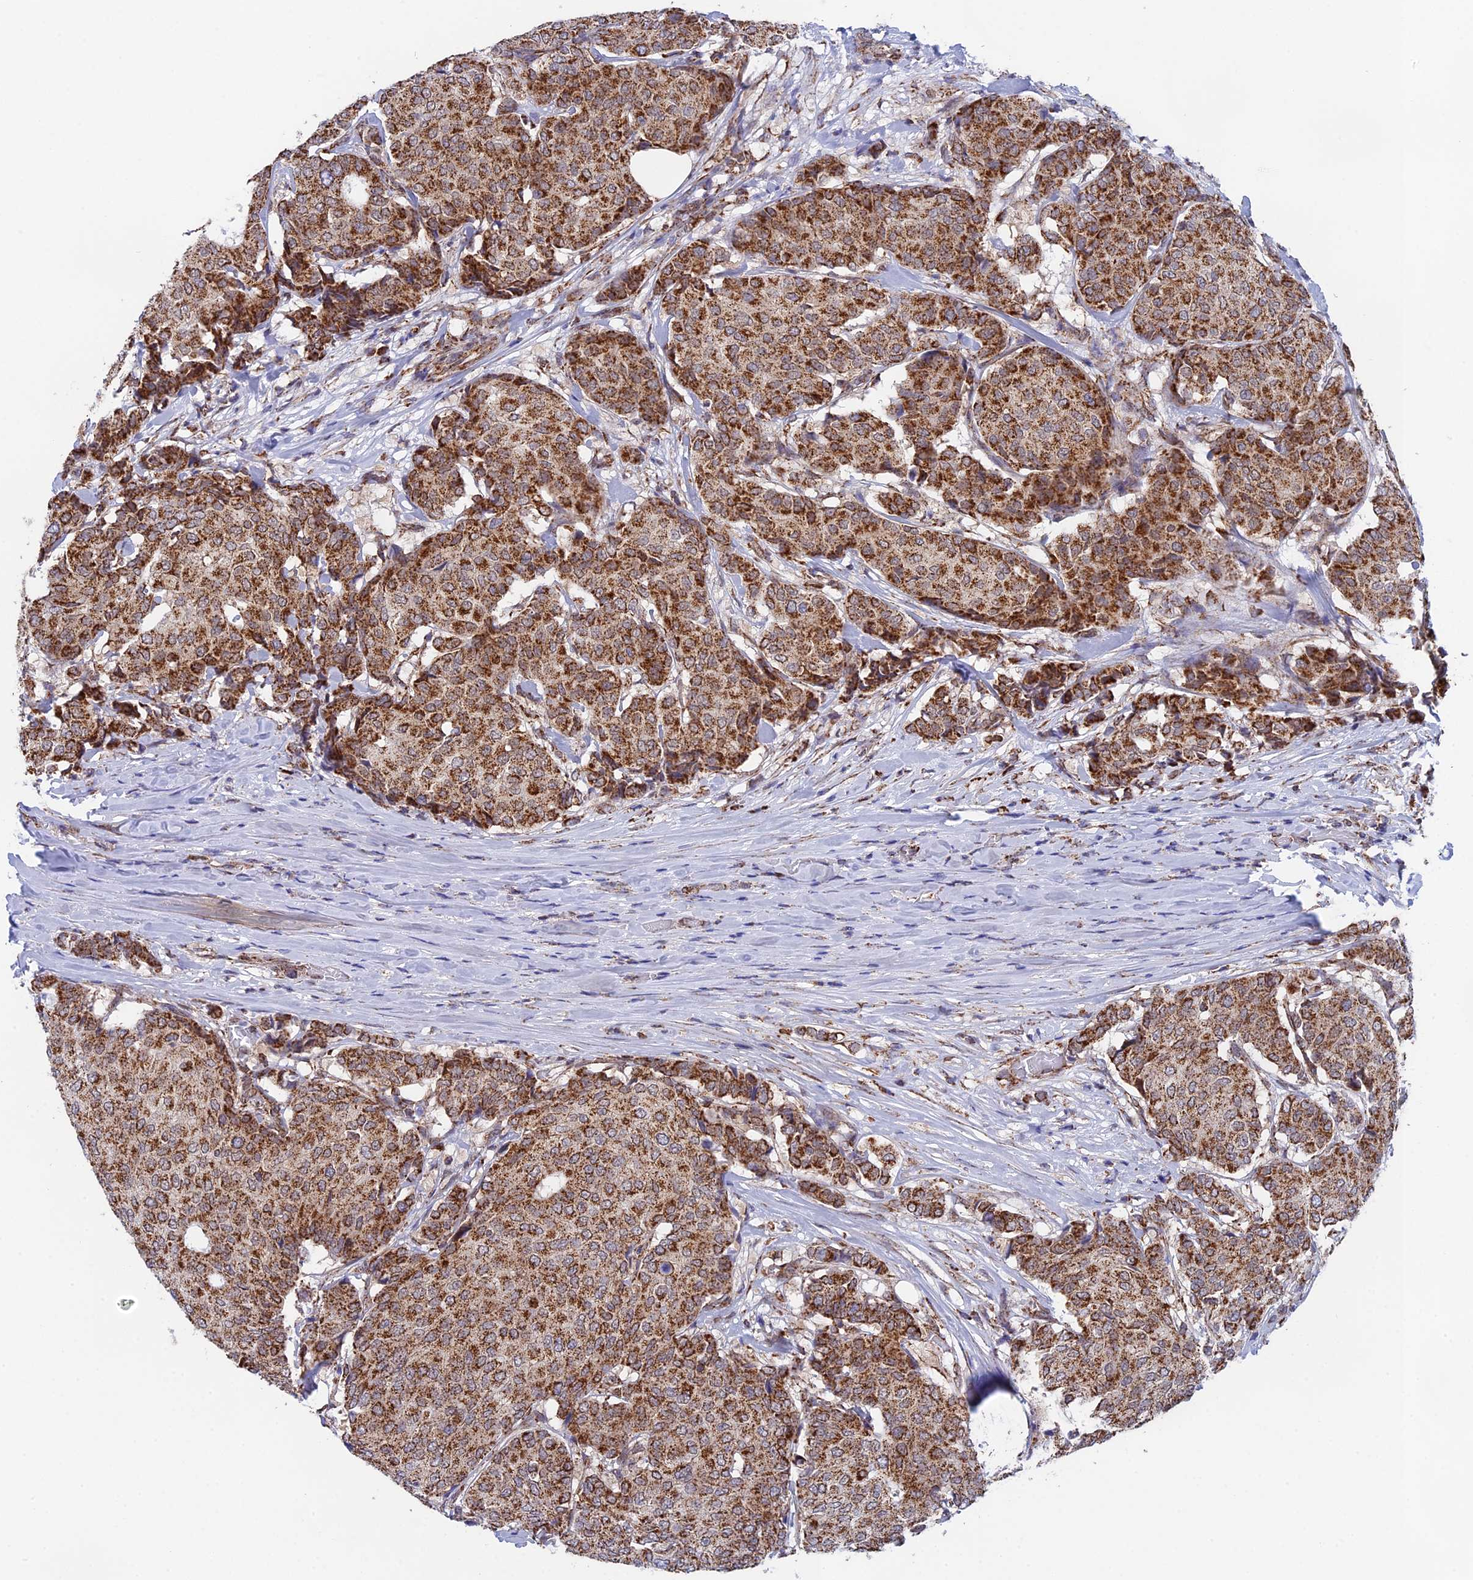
{"staining": {"intensity": "strong", "quantity": ">75%", "location": "cytoplasmic/membranous"}, "tissue": "breast cancer", "cell_type": "Tumor cells", "image_type": "cancer", "snomed": [{"axis": "morphology", "description": "Duct carcinoma"}, {"axis": "topography", "description": "Breast"}], "caption": "Protein analysis of invasive ductal carcinoma (breast) tissue demonstrates strong cytoplasmic/membranous staining in approximately >75% of tumor cells.", "gene": "CDC16", "patient": {"sex": "female", "age": 75}}